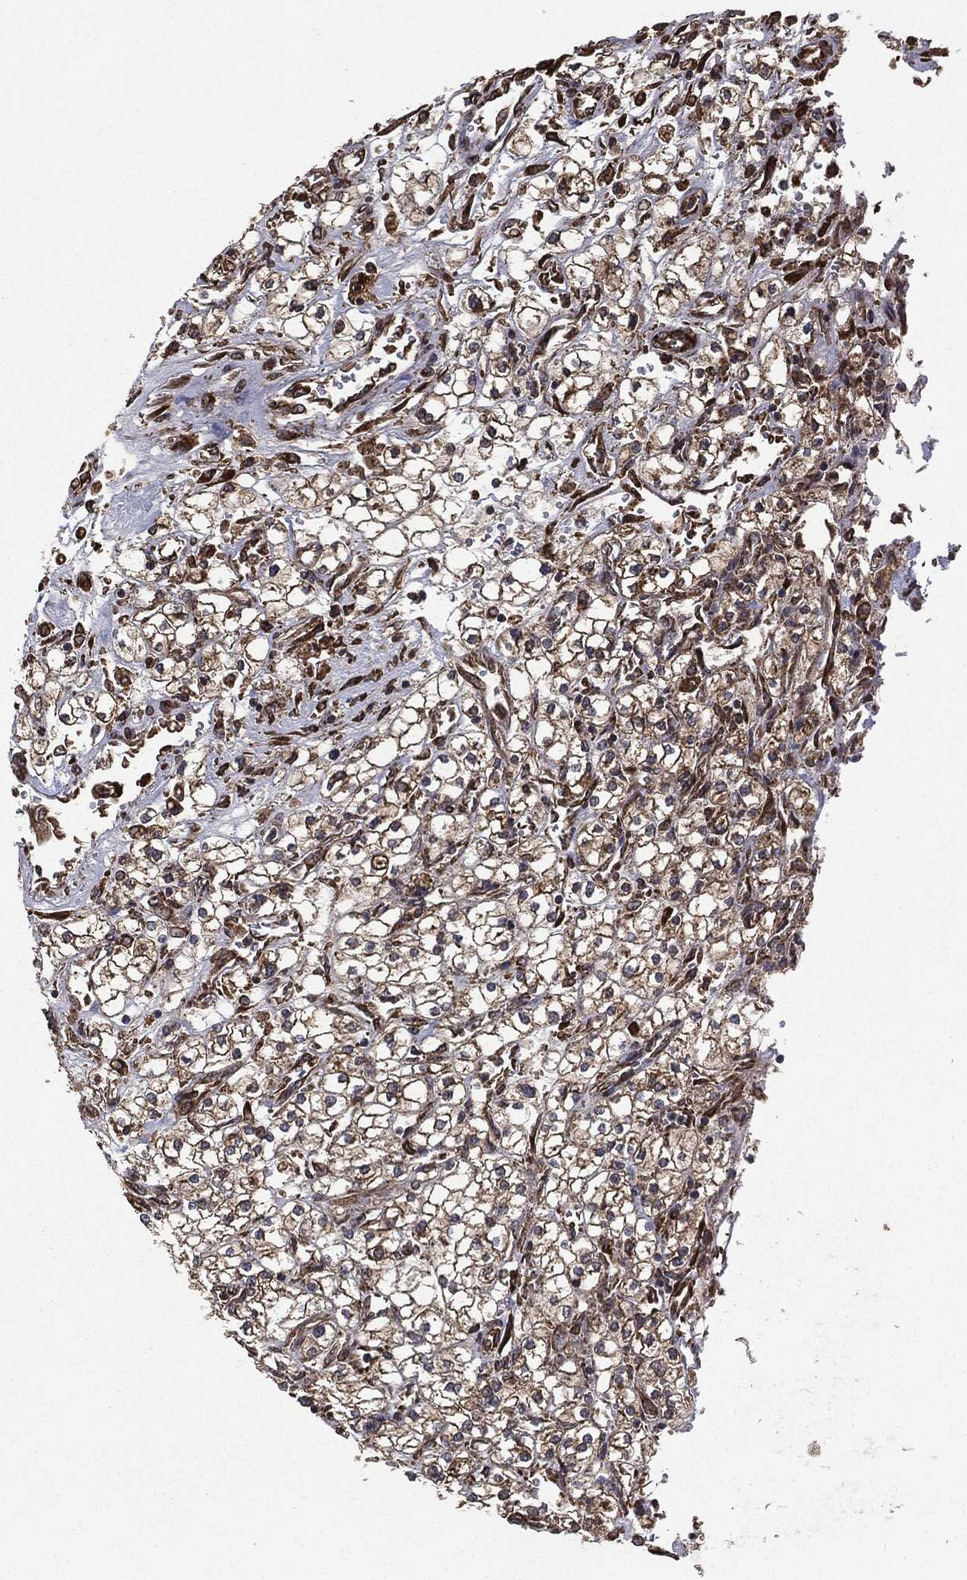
{"staining": {"intensity": "moderate", "quantity": ">75%", "location": "cytoplasmic/membranous"}, "tissue": "renal cancer", "cell_type": "Tumor cells", "image_type": "cancer", "snomed": [{"axis": "morphology", "description": "Adenocarcinoma, NOS"}, {"axis": "topography", "description": "Kidney"}], "caption": "Protein expression analysis of adenocarcinoma (renal) reveals moderate cytoplasmic/membranous expression in about >75% of tumor cells. (brown staining indicates protein expression, while blue staining denotes nuclei).", "gene": "MTOR", "patient": {"sex": "male", "age": 80}}